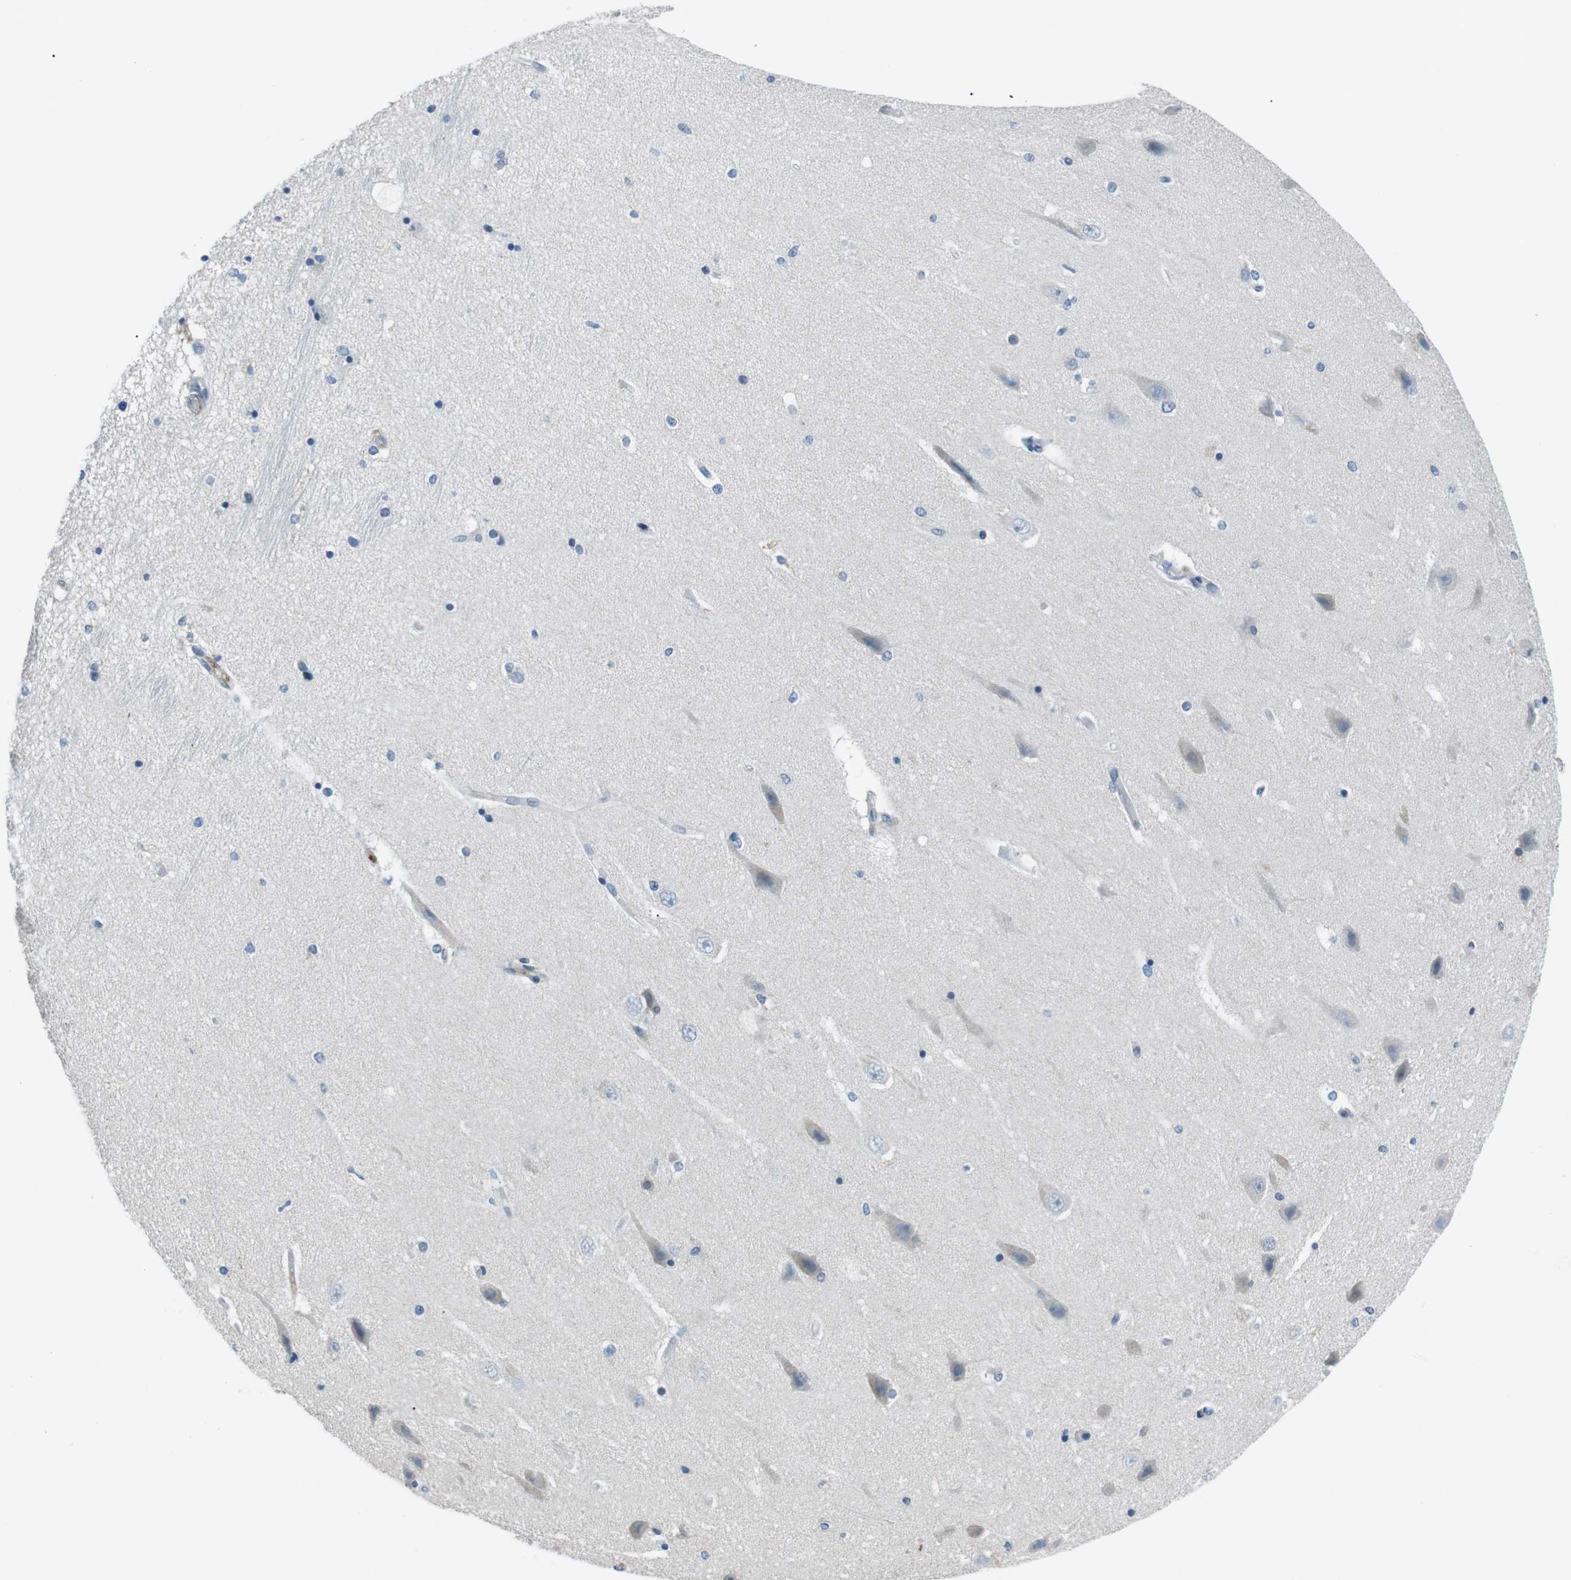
{"staining": {"intensity": "negative", "quantity": "none", "location": "none"}, "tissue": "hippocampus", "cell_type": "Glial cells", "image_type": "normal", "snomed": [{"axis": "morphology", "description": "Normal tissue, NOS"}, {"axis": "topography", "description": "Hippocampus"}], "caption": "Hippocampus stained for a protein using immunohistochemistry reveals no staining glial cells.", "gene": "ARVCF", "patient": {"sex": "female", "age": 54}}